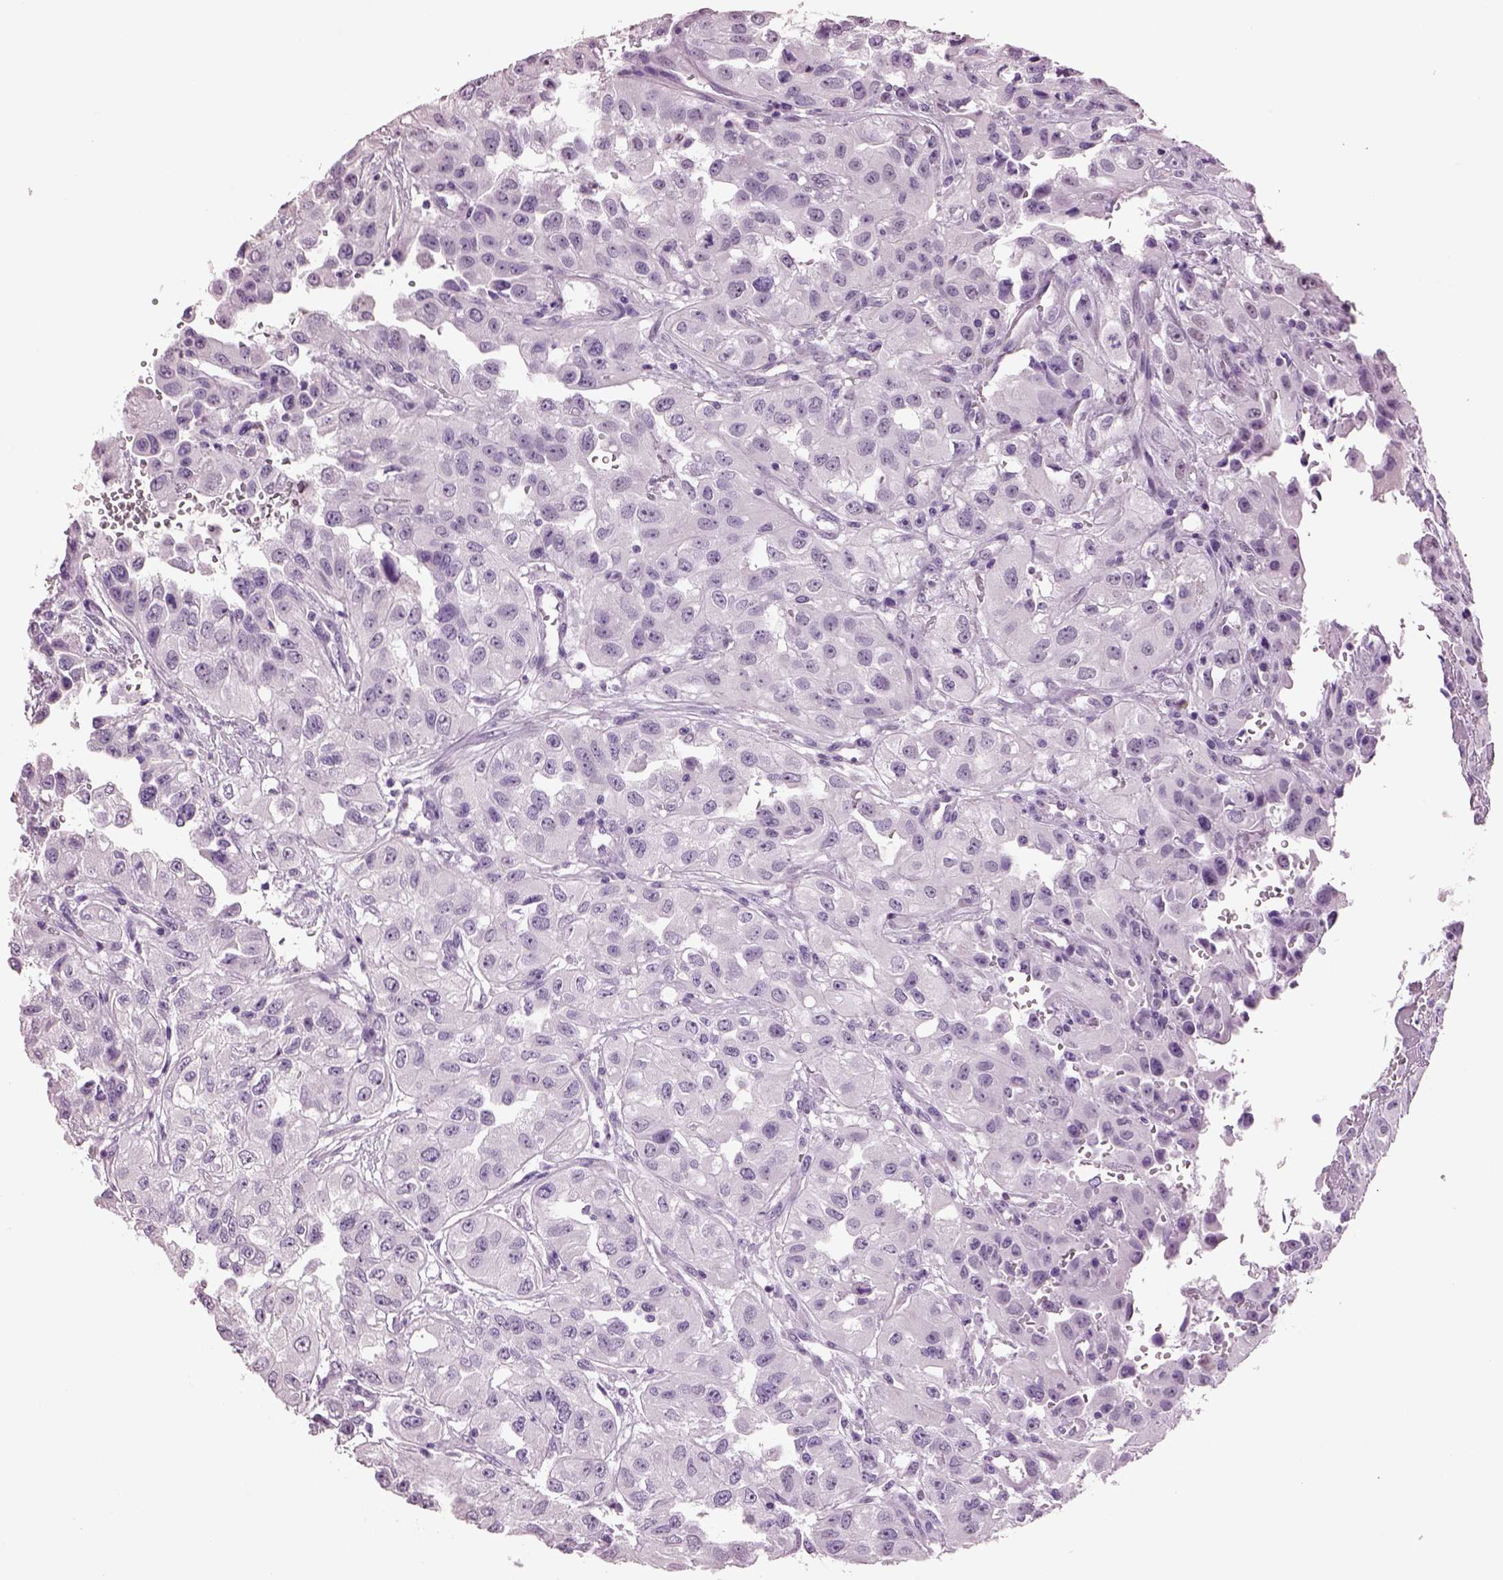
{"staining": {"intensity": "negative", "quantity": "none", "location": "none"}, "tissue": "renal cancer", "cell_type": "Tumor cells", "image_type": "cancer", "snomed": [{"axis": "morphology", "description": "Adenocarcinoma, NOS"}, {"axis": "topography", "description": "Kidney"}], "caption": "IHC image of neoplastic tissue: human renal cancer stained with DAB (3,3'-diaminobenzidine) exhibits no significant protein expression in tumor cells.", "gene": "ACOD1", "patient": {"sex": "male", "age": 64}}